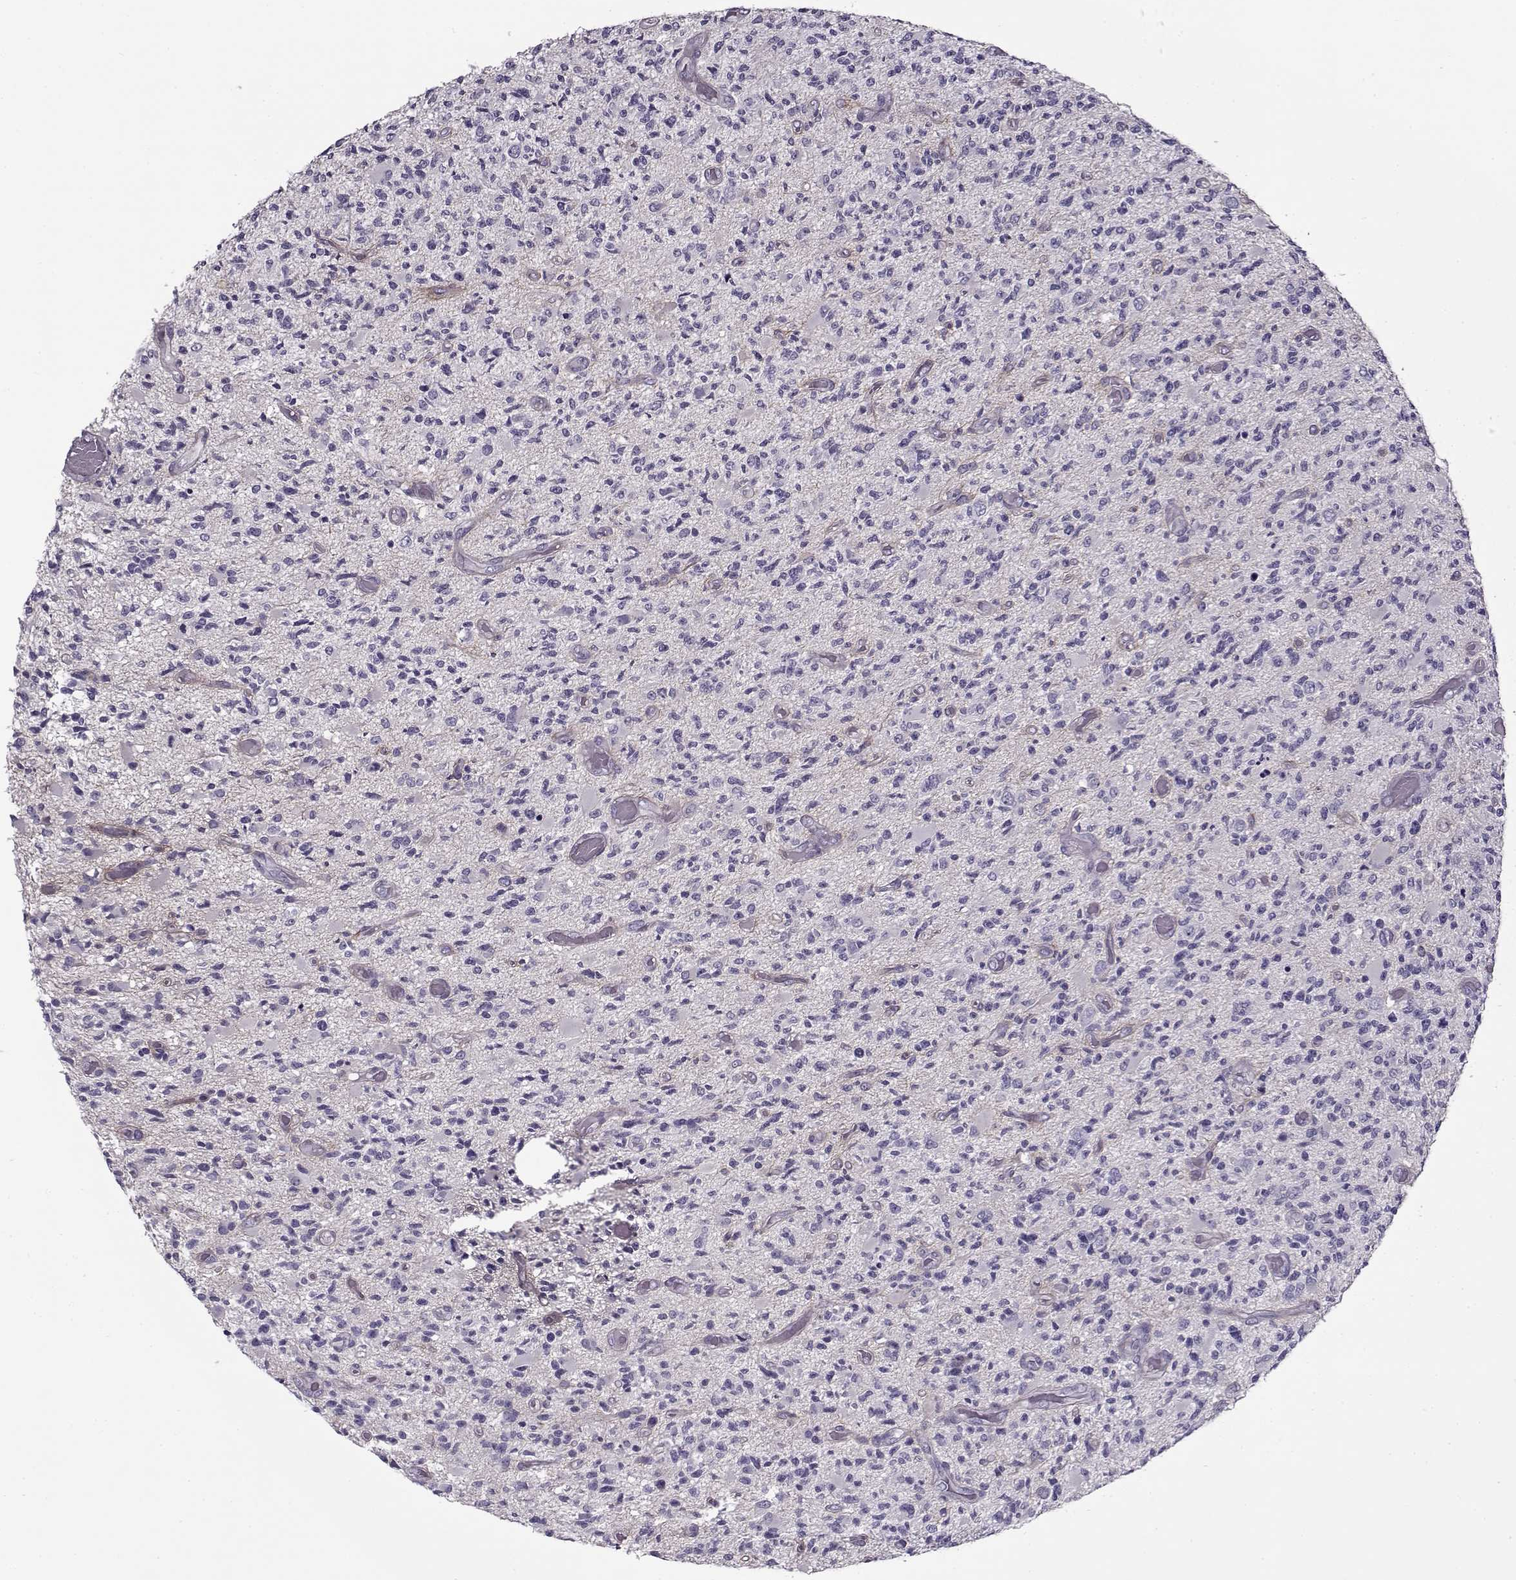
{"staining": {"intensity": "negative", "quantity": "none", "location": "none"}, "tissue": "glioma", "cell_type": "Tumor cells", "image_type": "cancer", "snomed": [{"axis": "morphology", "description": "Glioma, malignant, High grade"}, {"axis": "topography", "description": "Brain"}], "caption": "Glioma stained for a protein using IHC demonstrates no expression tumor cells.", "gene": "PP2D1", "patient": {"sex": "female", "age": 63}}